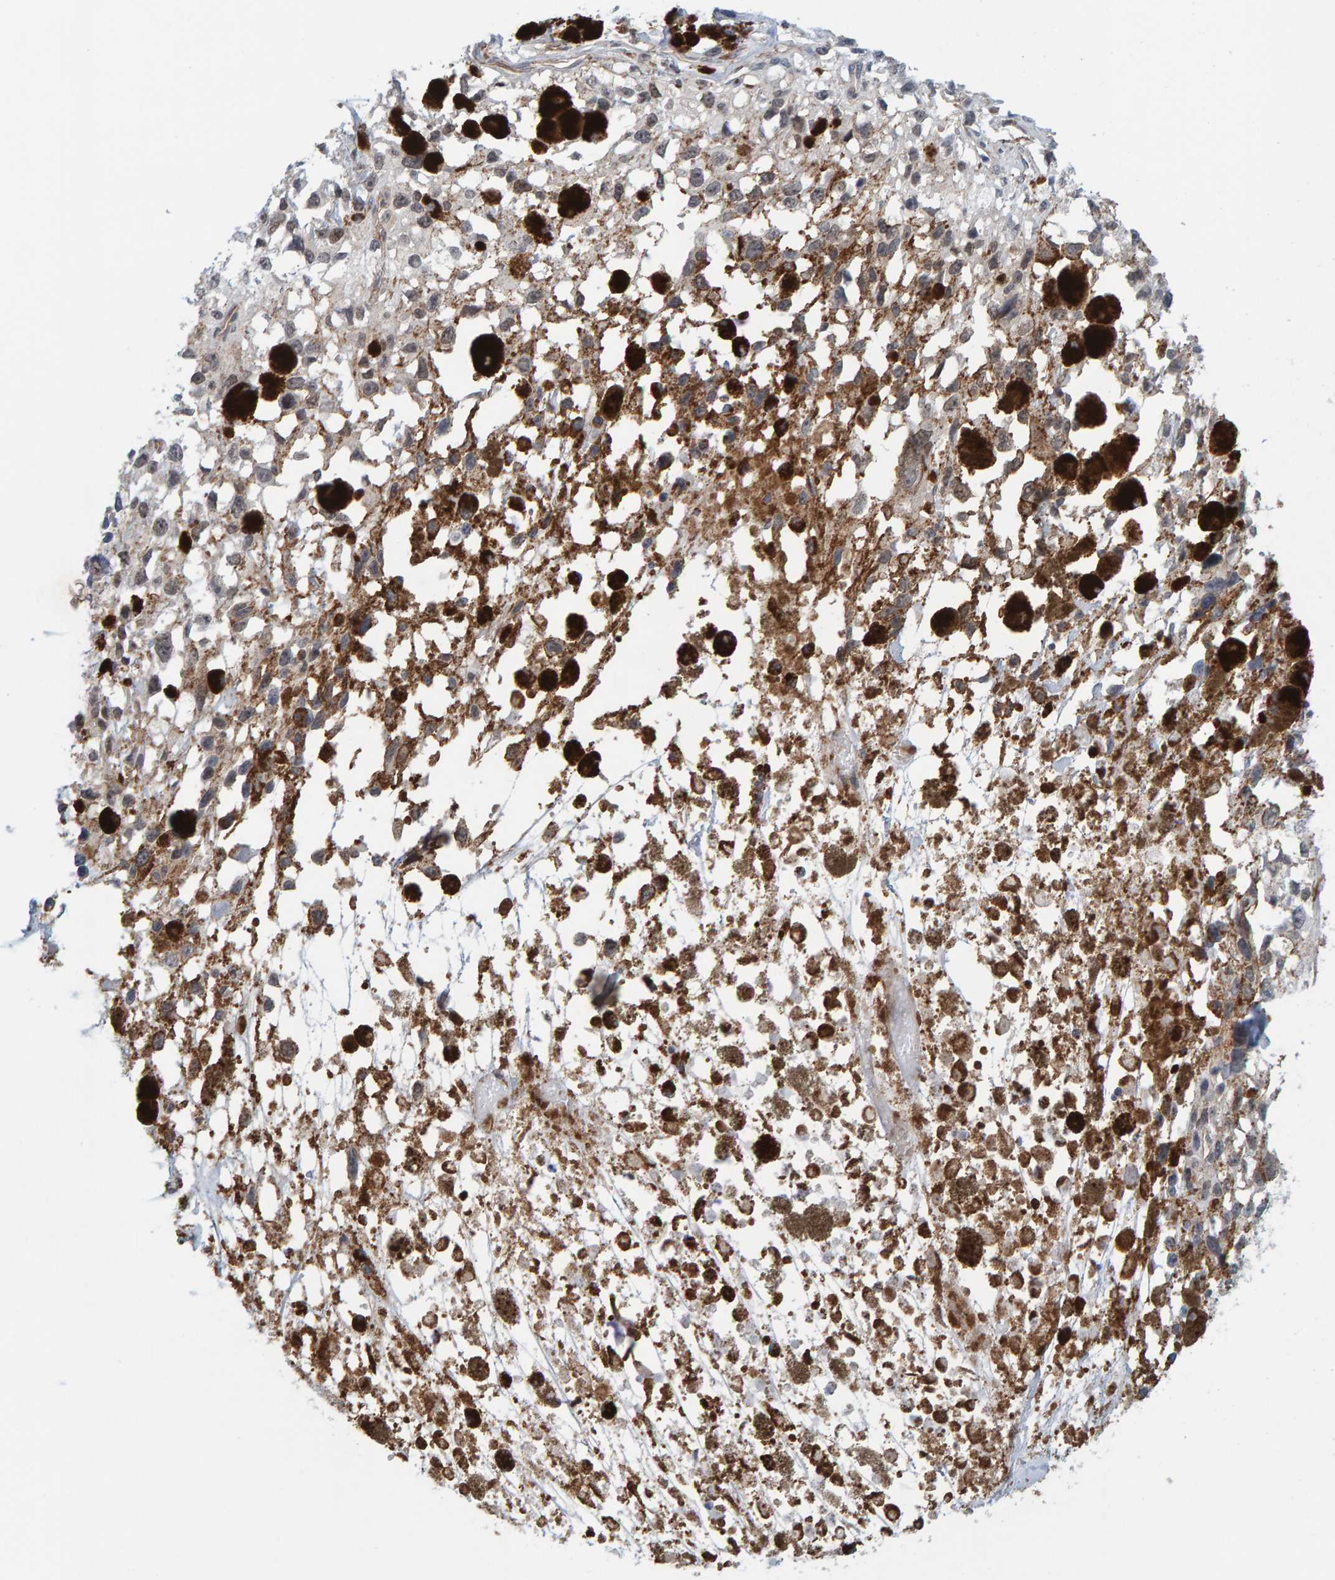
{"staining": {"intensity": "negative", "quantity": "none", "location": "none"}, "tissue": "melanoma", "cell_type": "Tumor cells", "image_type": "cancer", "snomed": [{"axis": "morphology", "description": "Malignant melanoma, Metastatic site"}, {"axis": "topography", "description": "Lymph node"}], "caption": "The histopathology image shows no staining of tumor cells in malignant melanoma (metastatic site).", "gene": "KRBA2", "patient": {"sex": "male", "age": 59}}